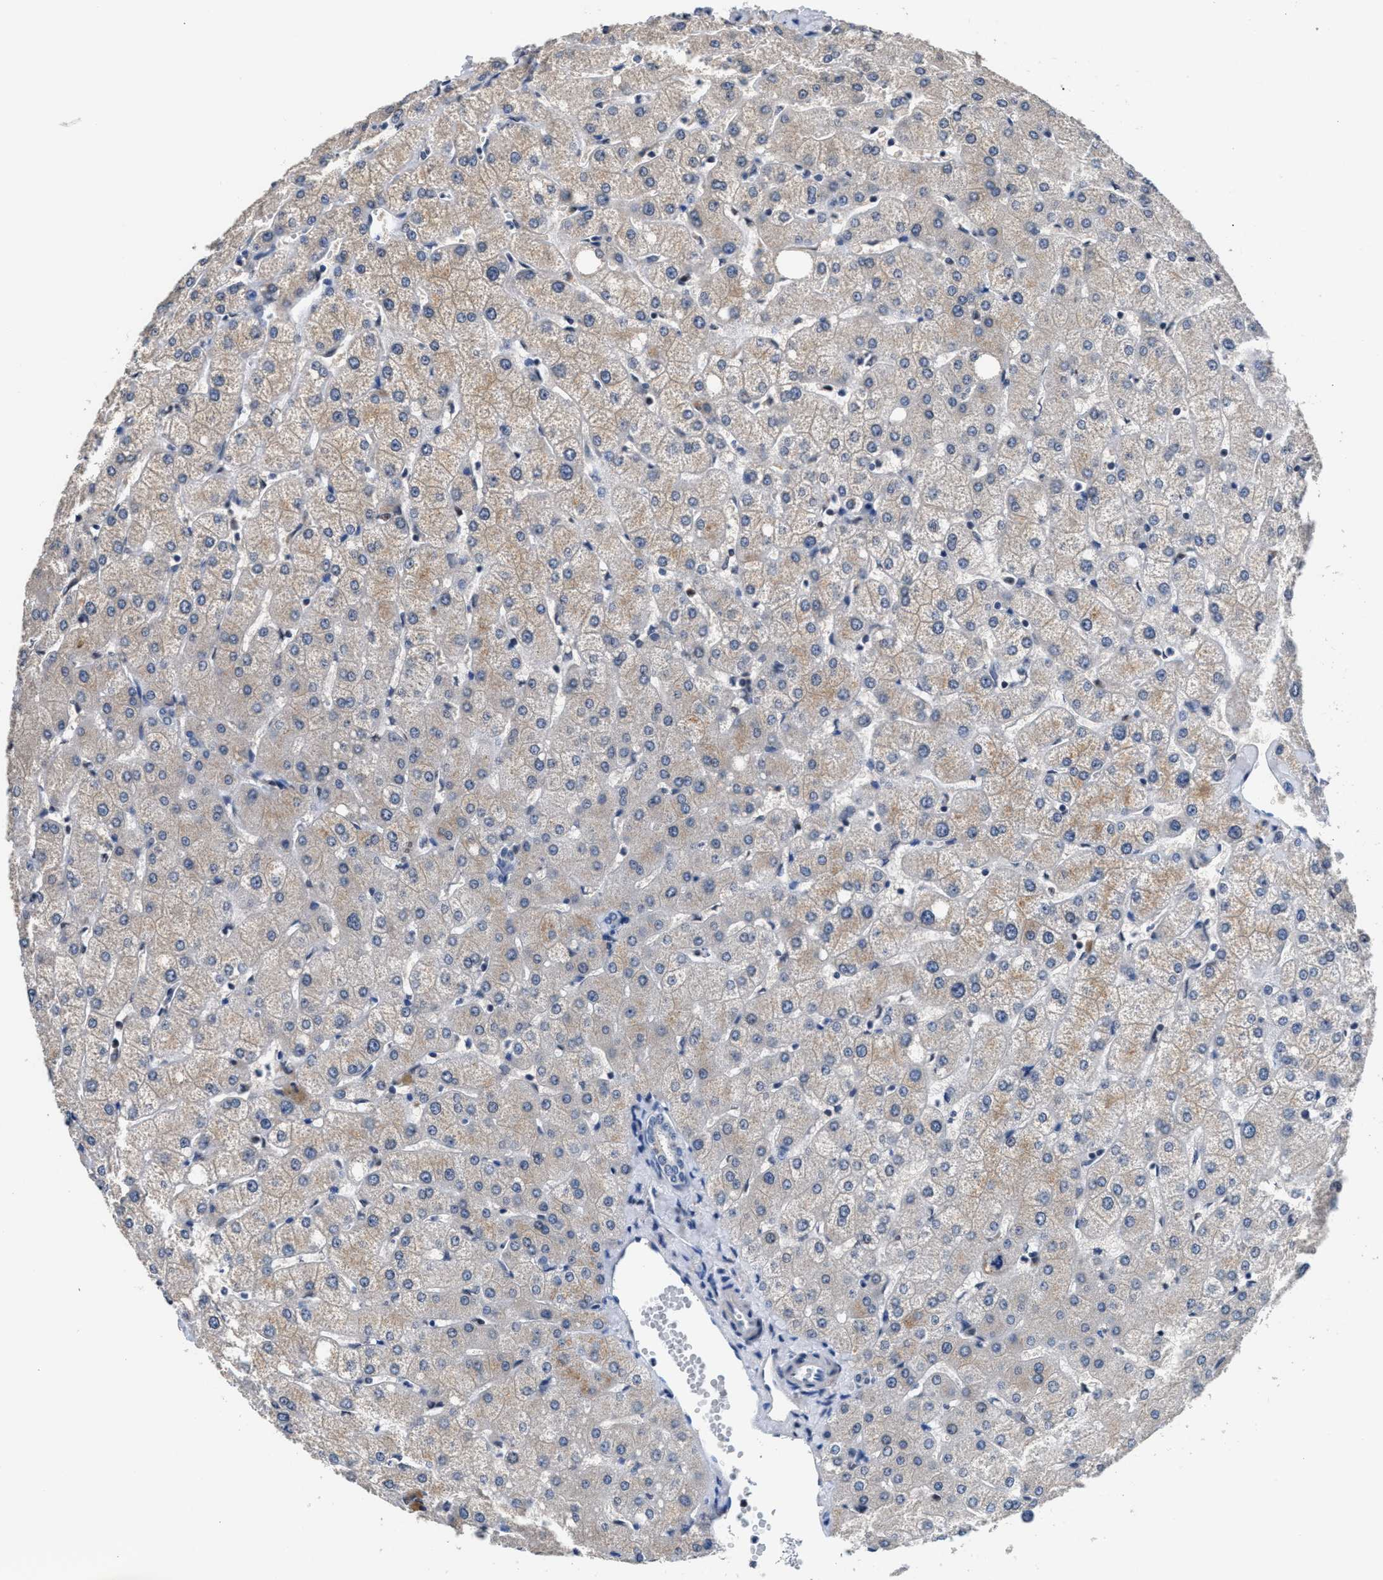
{"staining": {"intensity": "negative", "quantity": "none", "location": "none"}, "tissue": "liver", "cell_type": "Cholangiocytes", "image_type": "normal", "snomed": [{"axis": "morphology", "description": "Normal tissue, NOS"}, {"axis": "topography", "description": "Liver"}], "caption": "IHC photomicrograph of normal human liver stained for a protein (brown), which reveals no positivity in cholangiocytes. Brightfield microscopy of immunohistochemistry stained with DAB (brown) and hematoxylin (blue), captured at high magnification.", "gene": "MYH3", "patient": {"sex": "female", "age": 54}}